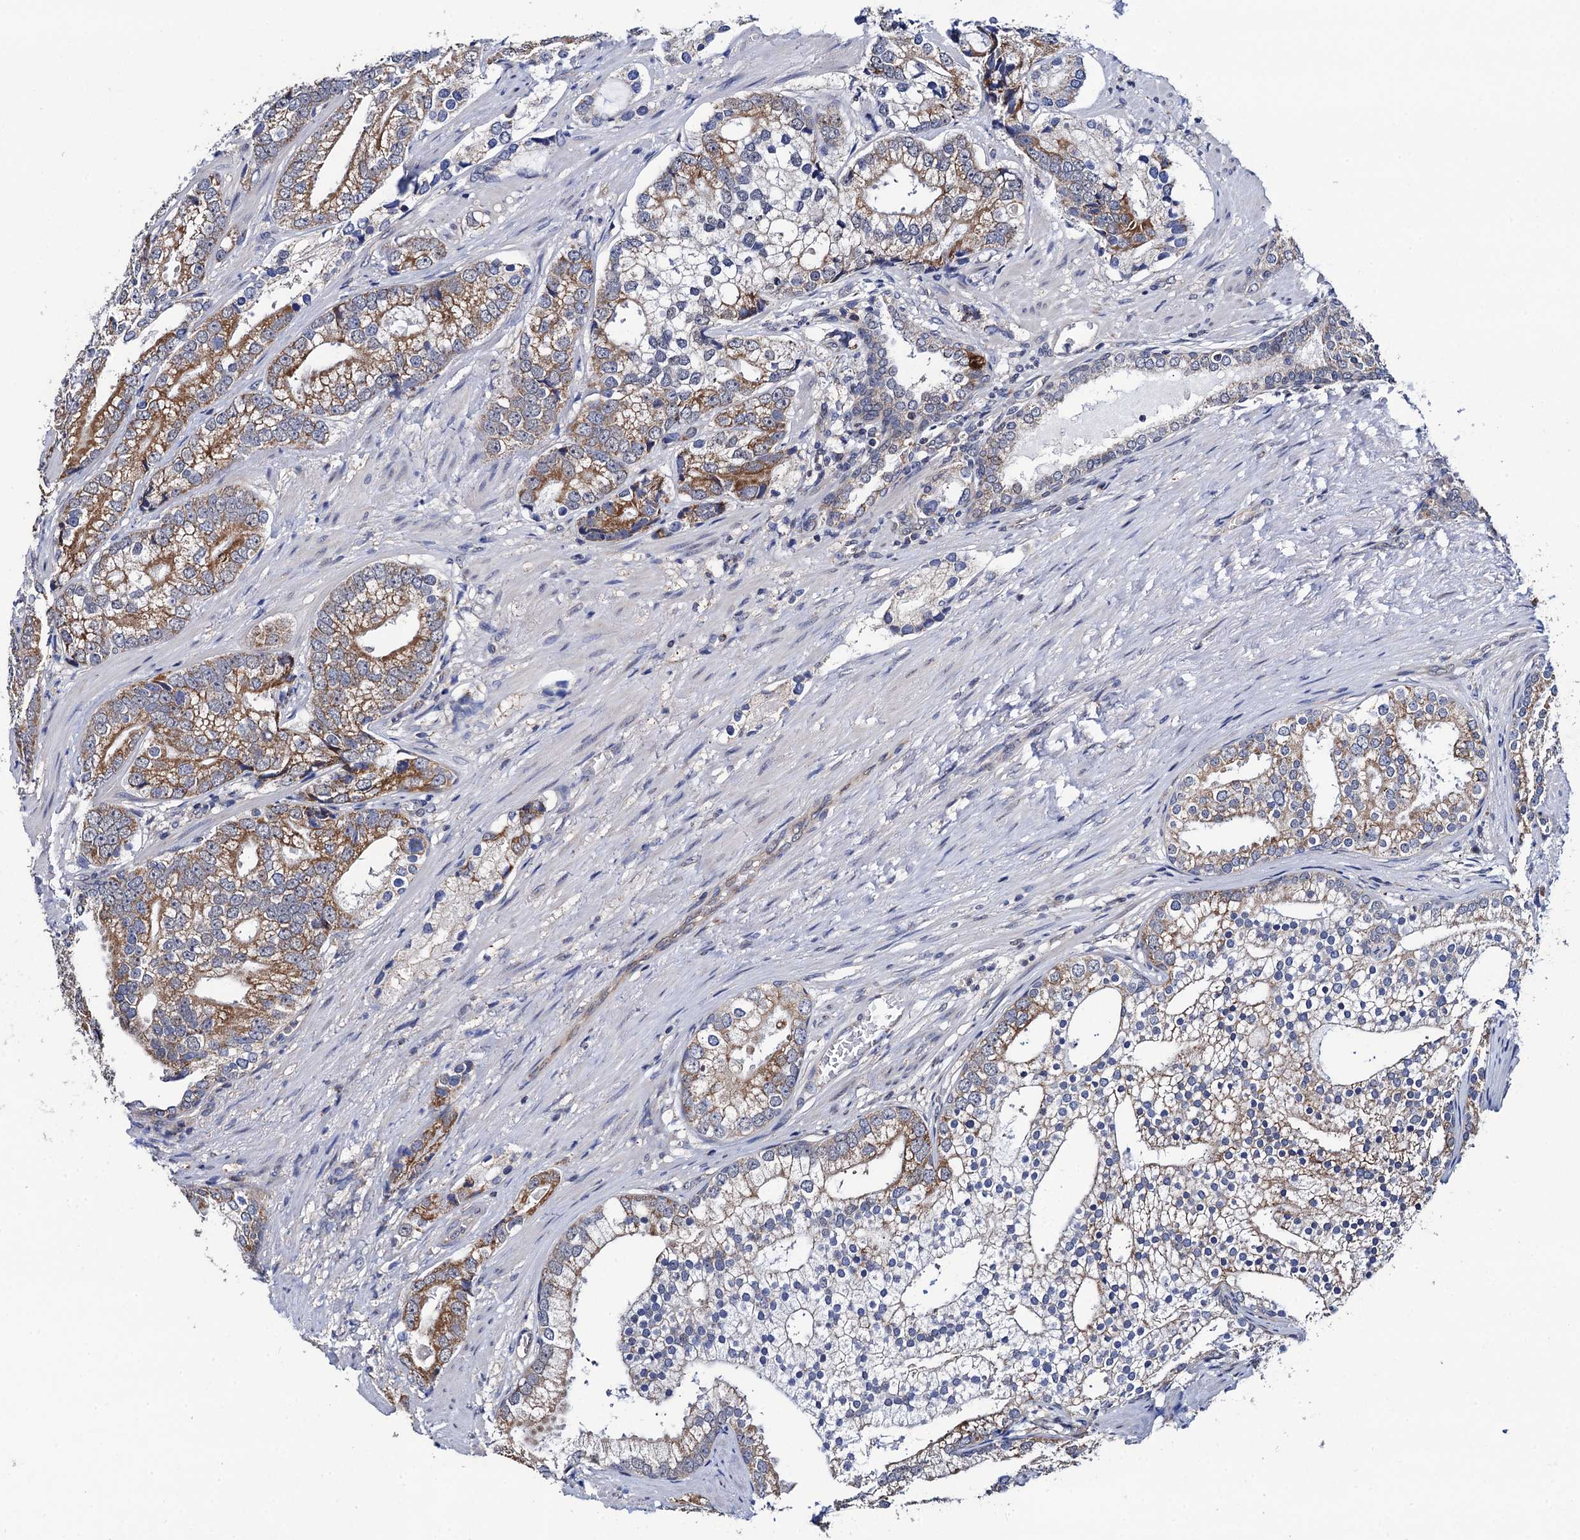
{"staining": {"intensity": "moderate", "quantity": "25%-75%", "location": "cytoplasmic/membranous"}, "tissue": "prostate cancer", "cell_type": "Tumor cells", "image_type": "cancer", "snomed": [{"axis": "morphology", "description": "Adenocarcinoma, High grade"}, {"axis": "topography", "description": "Prostate"}], "caption": "A micrograph of human adenocarcinoma (high-grade) (prostate) stained for a protein reveals moderate cytoplasmic/membranous brown staining in tumor cells.", "gene": "PTCD3", "patient": {"sex": "male", "age": 75}}